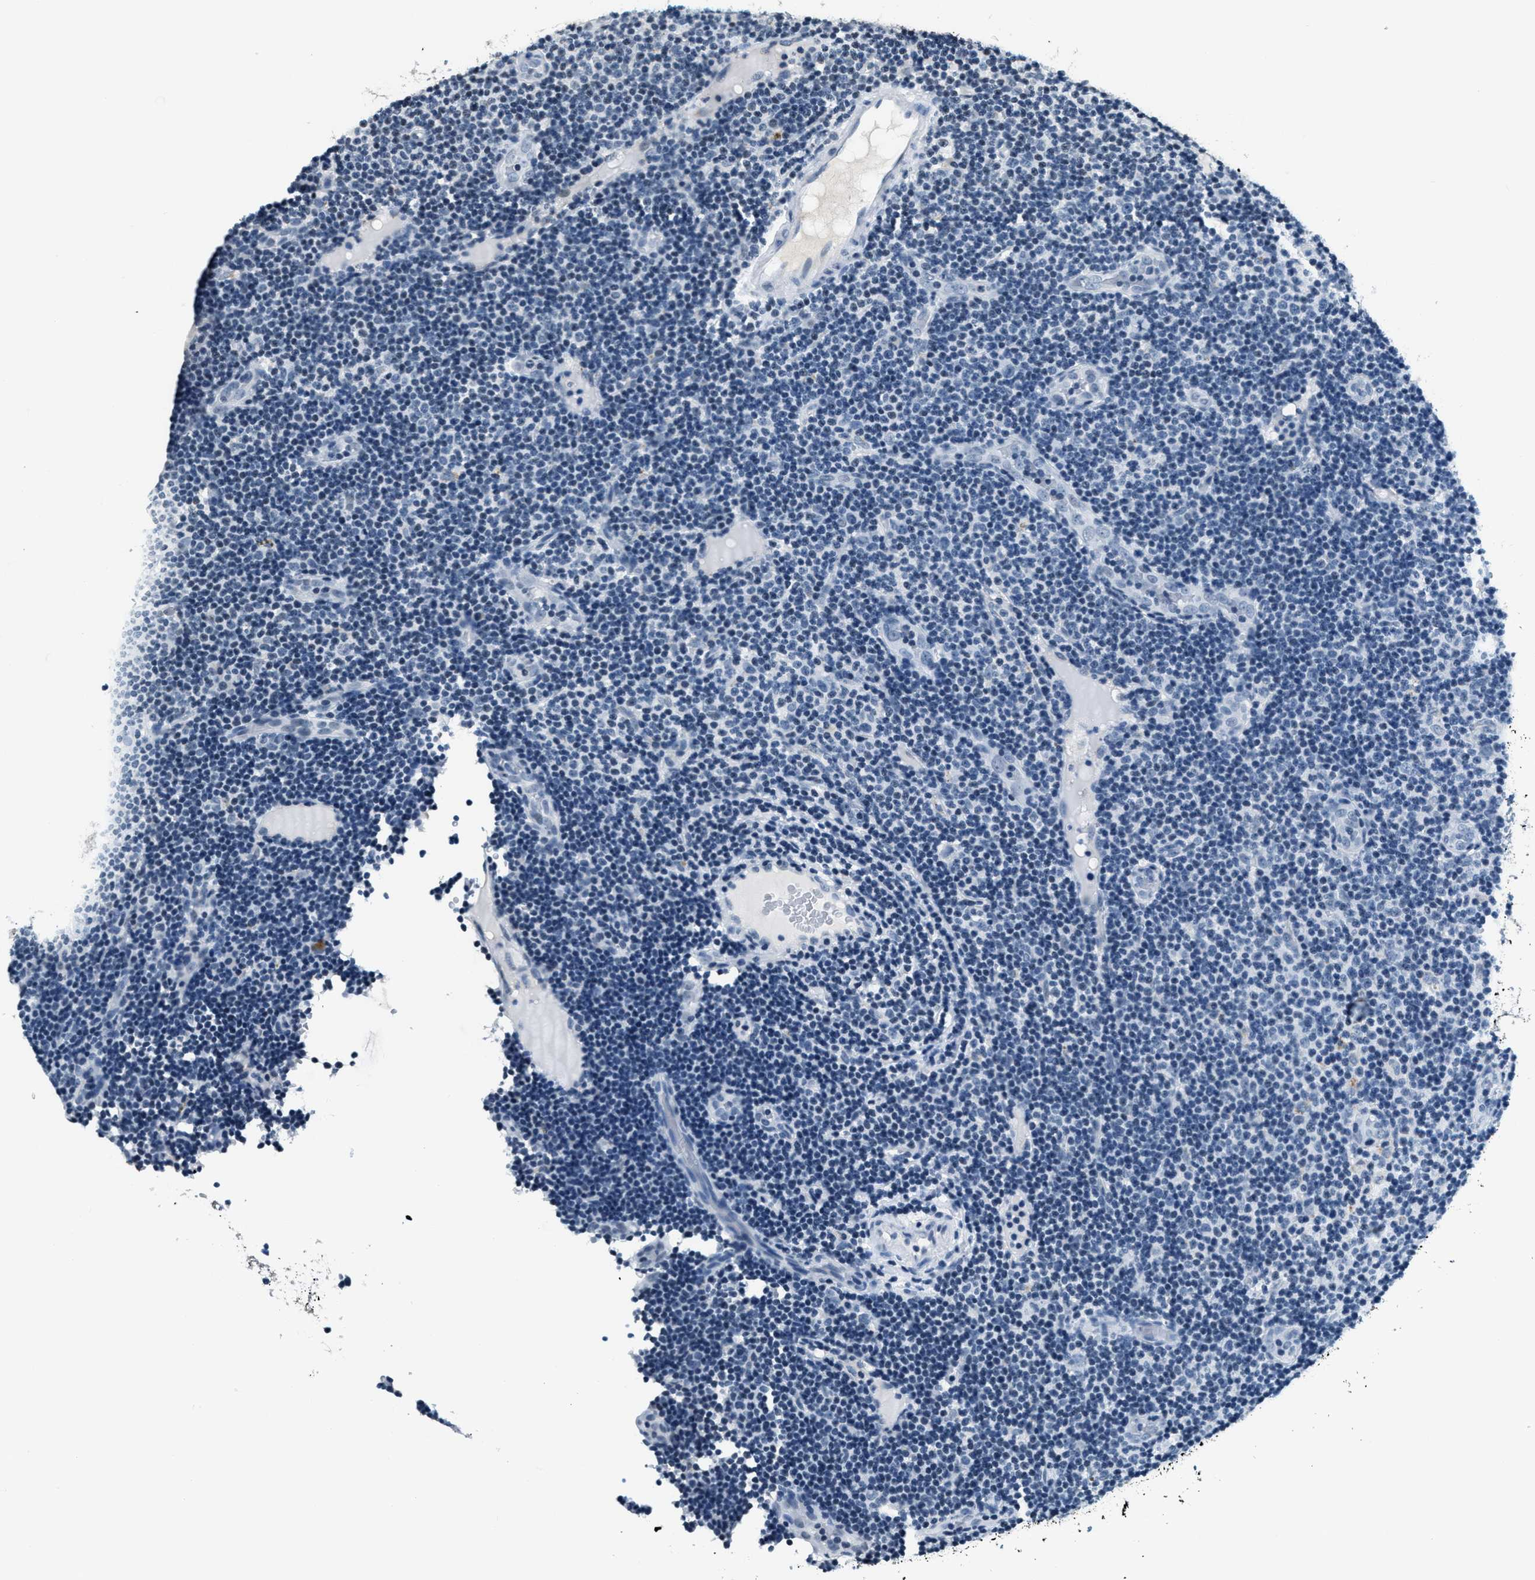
{"staining": {"intensity": "negative", "quantity": "none", "location": "none"}, "tissue": "lymphoma", "cell_type": "Tumor cells", "image_type": "cancer", "snomed": [{"axis": "morphology", "description": "Malignant lymphoma, non-Hodgkin's type, Low grade"}, {"axis": "topography", "description": "Lymph node"}], "caption": "A high-resolution histopathology image shows immunohistochemistry staining of malignant lymphoma, non-Hodgkin's type (low-grade), which shows no significant expression in tumor cells. (Brightfield microscopy of DAB (3,3'-diaminobenzidine) immunohistochemistry at high magnification).", "gene": "CA4", "patient": {"sex": "male", "age": 83}}